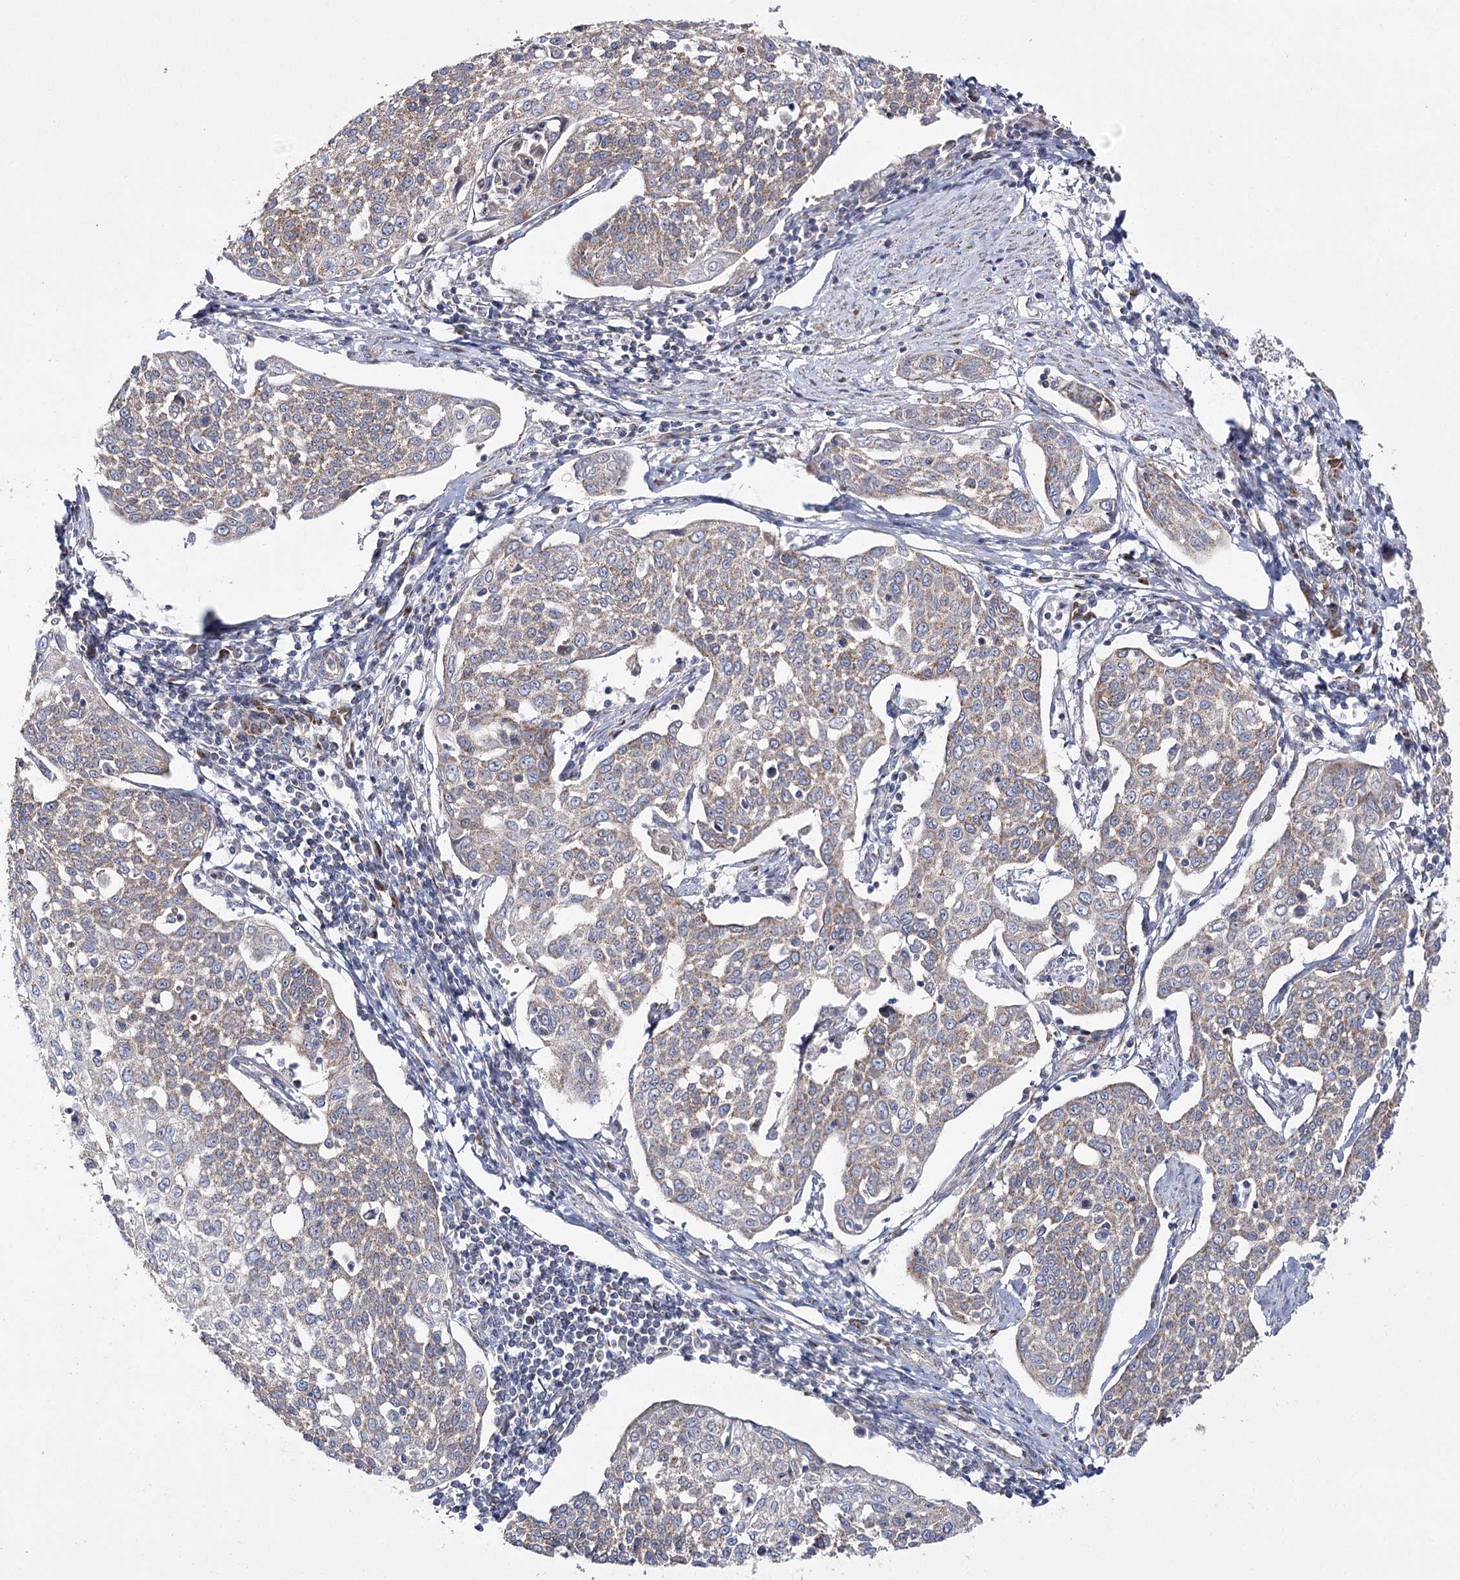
{"staining": {"intensity": "moderate", "quantity": "25%-75%", "location": "cytoplasmic/membranous"}, "tissue": "cervical cancer", "cell_type": "Tumor cells", "image_type": "cancer", "snomed": [{"axis": "morphology", "description": "Squamous cell carcinoma, NOS"}, {"axis": "topography", "description": "Cervix"}], "caption": "Immunohistochemical staining of squamous cell carcinoma (cervical) demonstrates moderate cytoplasmic/membranous protein expression in about 25%-75% of tumor cells. The staining is performed using DAB brown chromogen to label protein expression. The nuclei are counter-stained blue using hematoxylin.", "gene": "NADK2", "patient": {"sex": "female", "age": 34}}